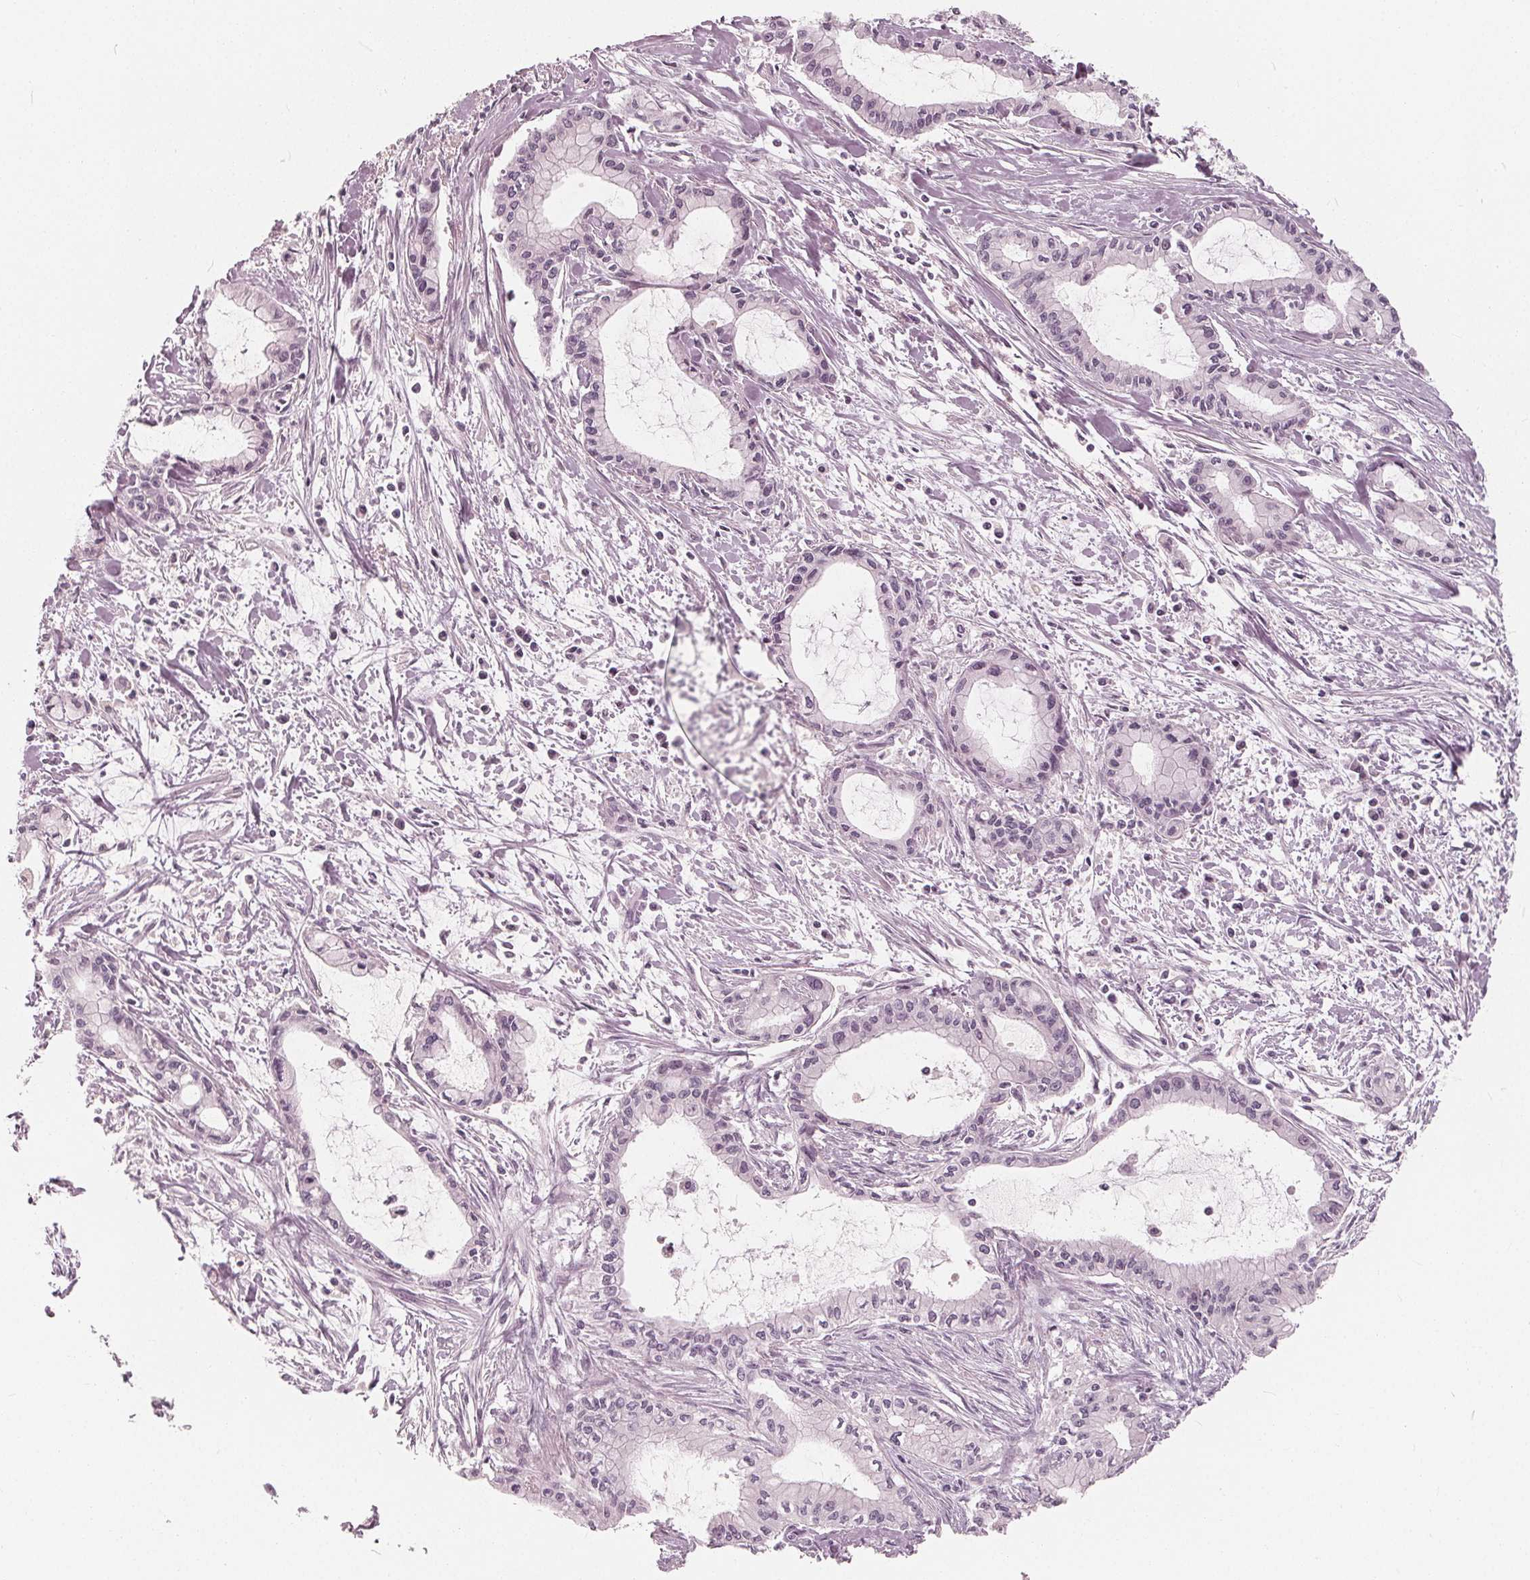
{"staining": {"intensity": "negative", "quantity": "none", "location": "none"}, "tissue": "pancreatic cancer", "cell_type": "Tumor cells", "image_type": "cancer", "snomed": [{"axis": "morphology", "description": "Adenocarcinoma, NOS"}, {"axis": "topography", "description": "Pancreas"}], "caption": "Protein analysis of pancreatic cancer (adenocarcinoma) exhibits no significant expression in tumor cells. (Brightfield microscopy of DAB IHC at high magnification).", "gene": "SAT2", "patient": {"sex": "male", "age": 48}}